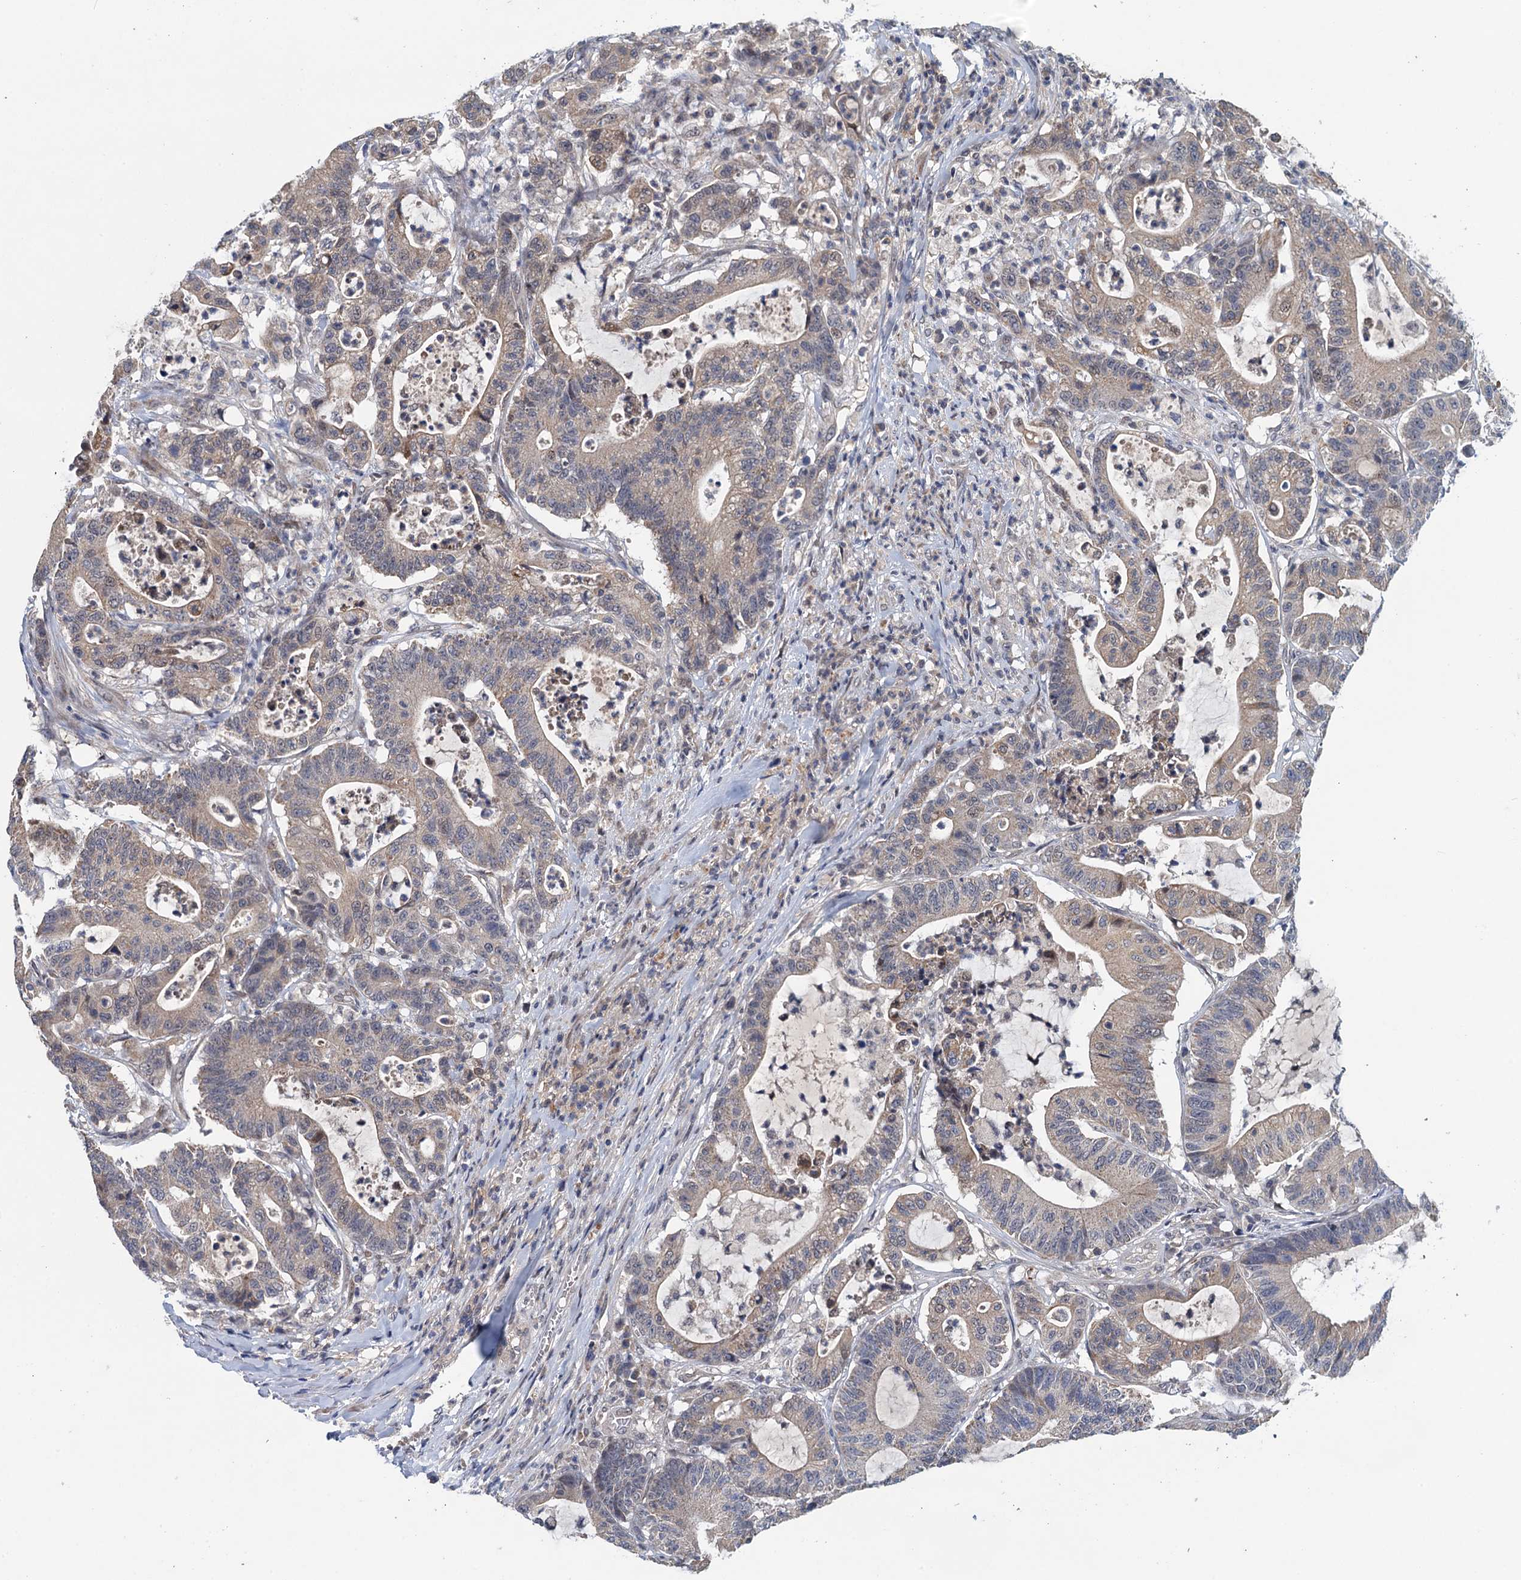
{"staining": {"intensity": "weak", "quantity": "<25%", "location": "cytoplasmic/membranous"}, "tissue": "colorectal cancer", "cell_type": "Tumor cells", "image_type": "cancer", "snomed": [{"axis": "morphology", "description": "Adenocarcinoma, NOS"}, {"axis": "topography", "description": "Colon"}], "caption": "DAB immunohistochemical staining of colorectal adenocarcinoma displays no significant staining in tumor cells.", "gene": "MDM1", "patient": {"sex": "female", "age": 84}}